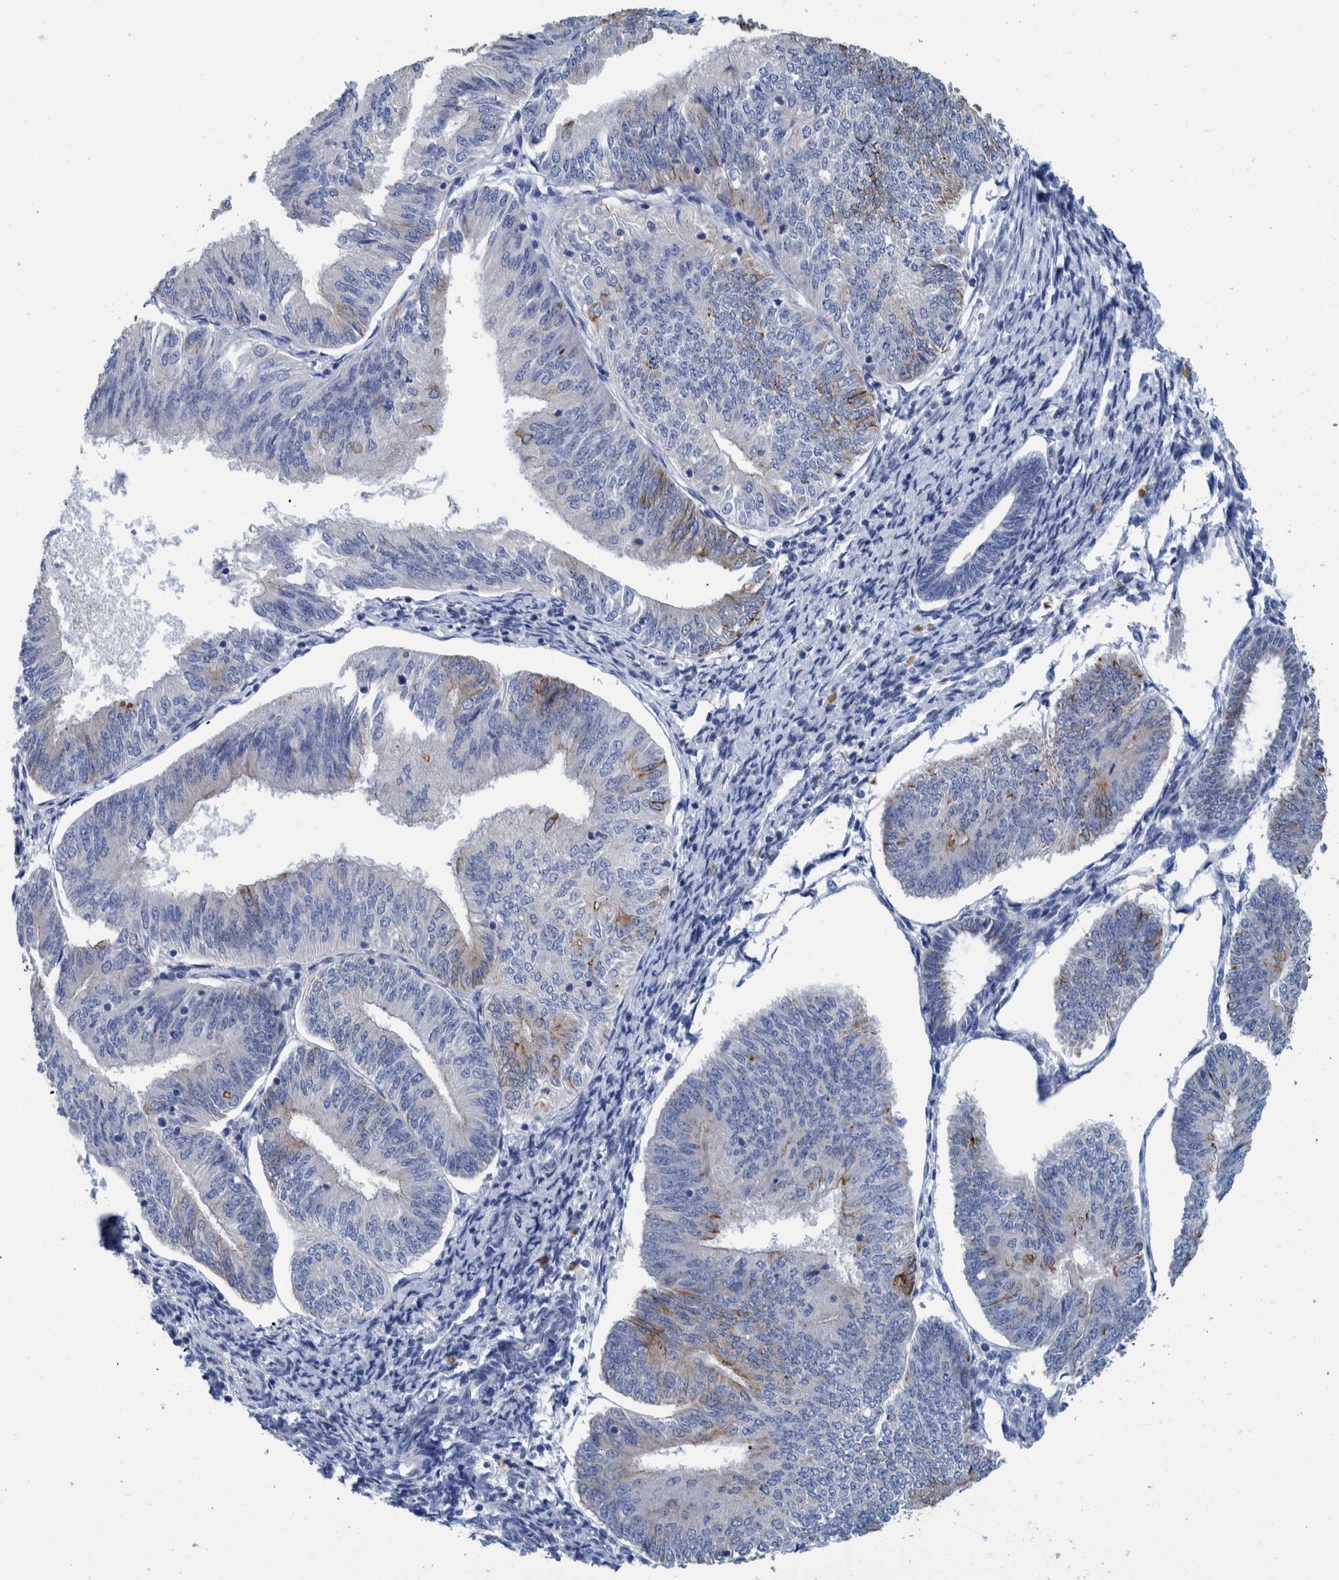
{"staining": {"intensity": "moderate", "quantity": "<25%", "location": "cytoplasmic/membranous"}, "tissue": "endometrial cancer", "cell_type": "Tumor cells", "image_type": "cancer", "snomed": [{"axis": "morphology", "description": "Adenocarcinoma, NOS"}, {"axis": "topography", "description": "Endometrium"}], "caption": "Endometrial adenocarcinoma stained with immunohistochemistry (IHC) reveals moderate cytoplasmic/membranous positivity in approximately <25% of tumor cells.", "gene": "MKS1", "patient": {"sex": "female", "age": 58}}